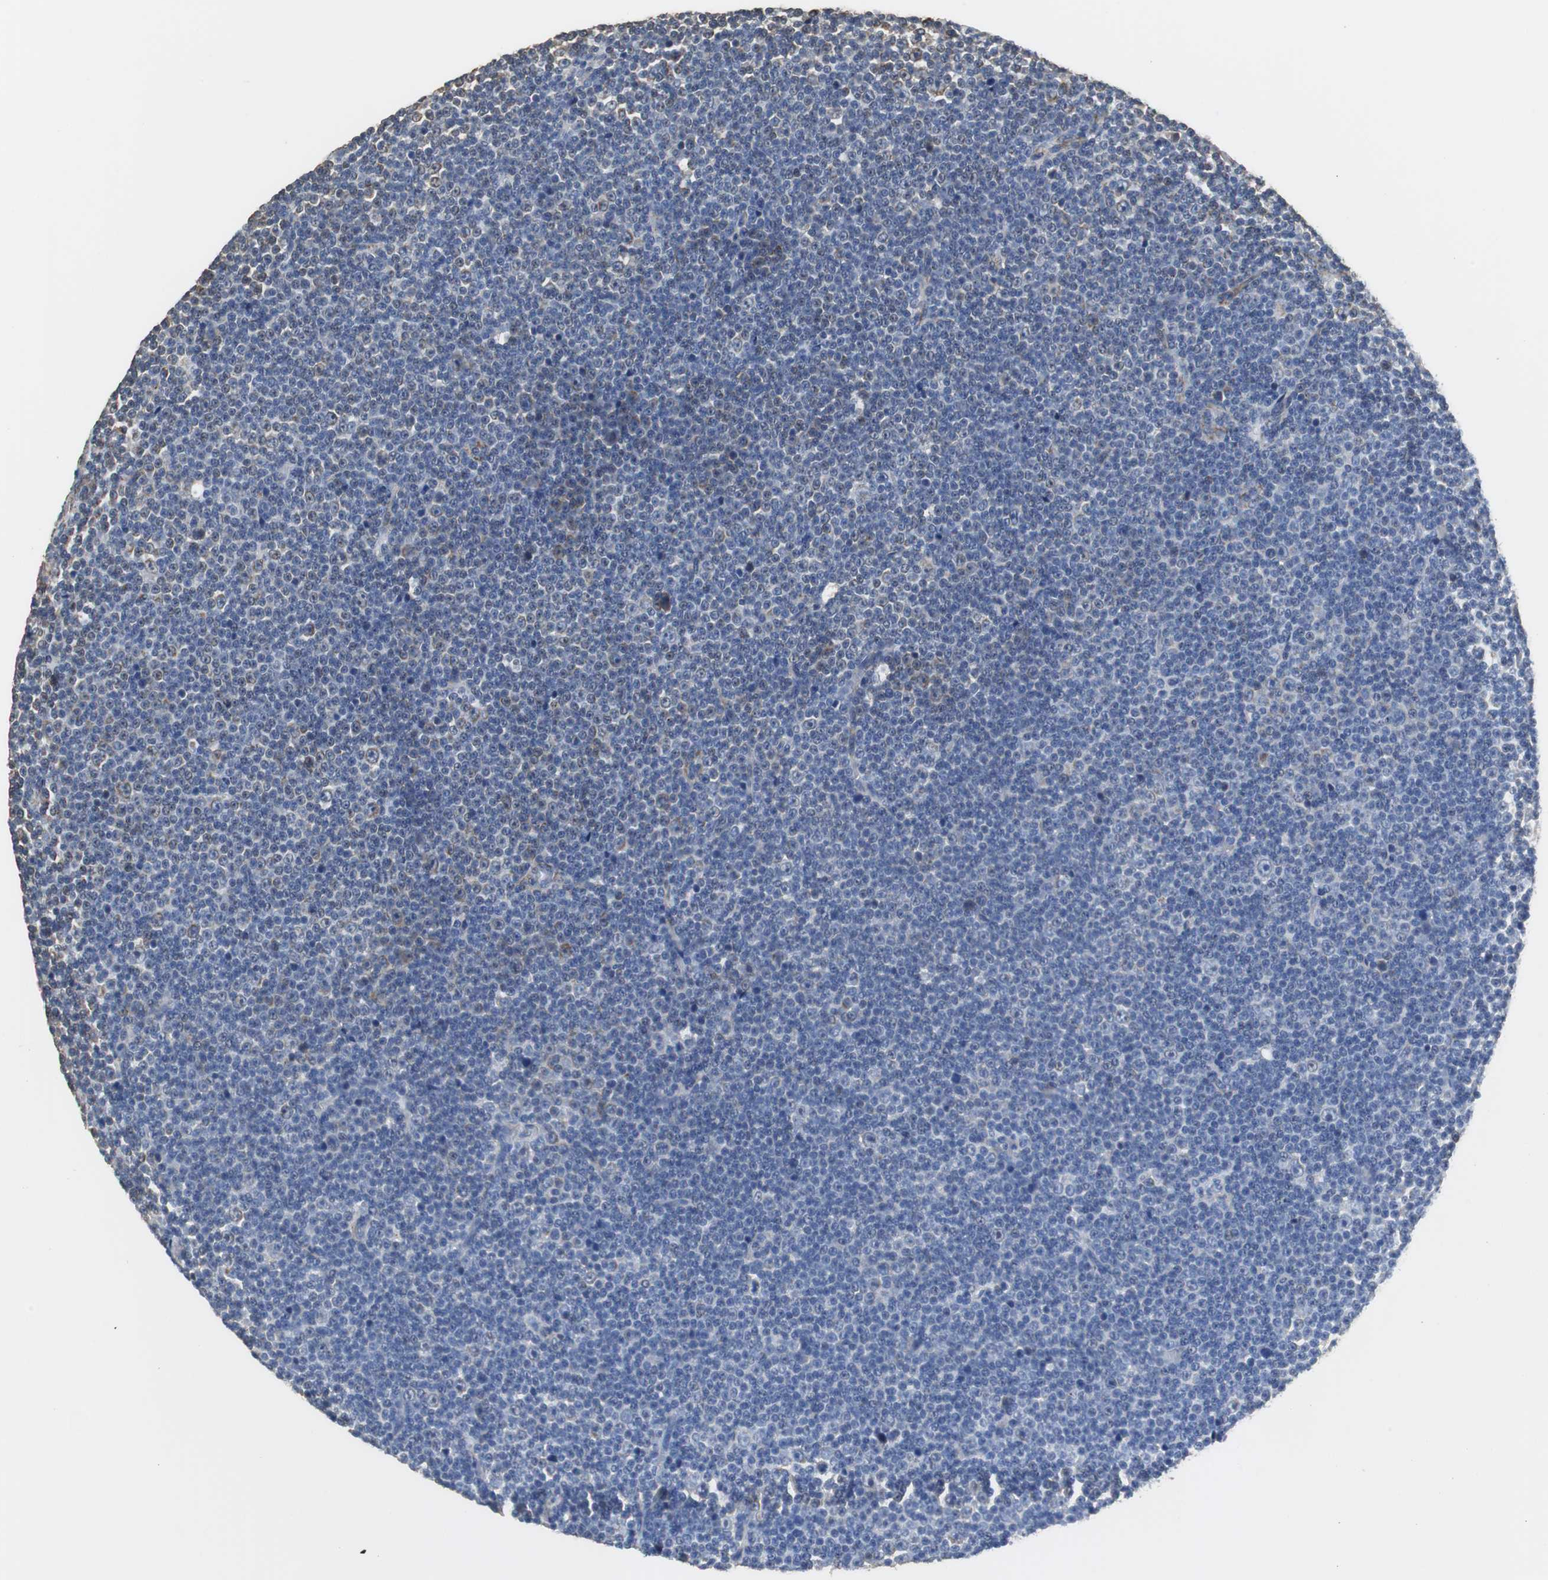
{"staining": {"intensity": "negative", "quantity": "none", "location": "none"}, "tissue": "lymphoma", "cell_type": "Tumor cells", "image_type": "cancer", "snomed": [{"axis": "morphology", "description": "Malignant lymphoma, non-Hodgkin's type, Low grade"}, {"axis": "topography", "description": "Lymph node"}], "caption": "Immunohistochemistry of human lymphoma demonstrates no positivity in tumor cells. The staining was performed using DAB to visualize the protein expression in brown, while the nuclei were stained in blue with hematoxylin (Magnification: 20x).", "gene": "HMGCL", "patient": {"sex": "female", "age": 67}}